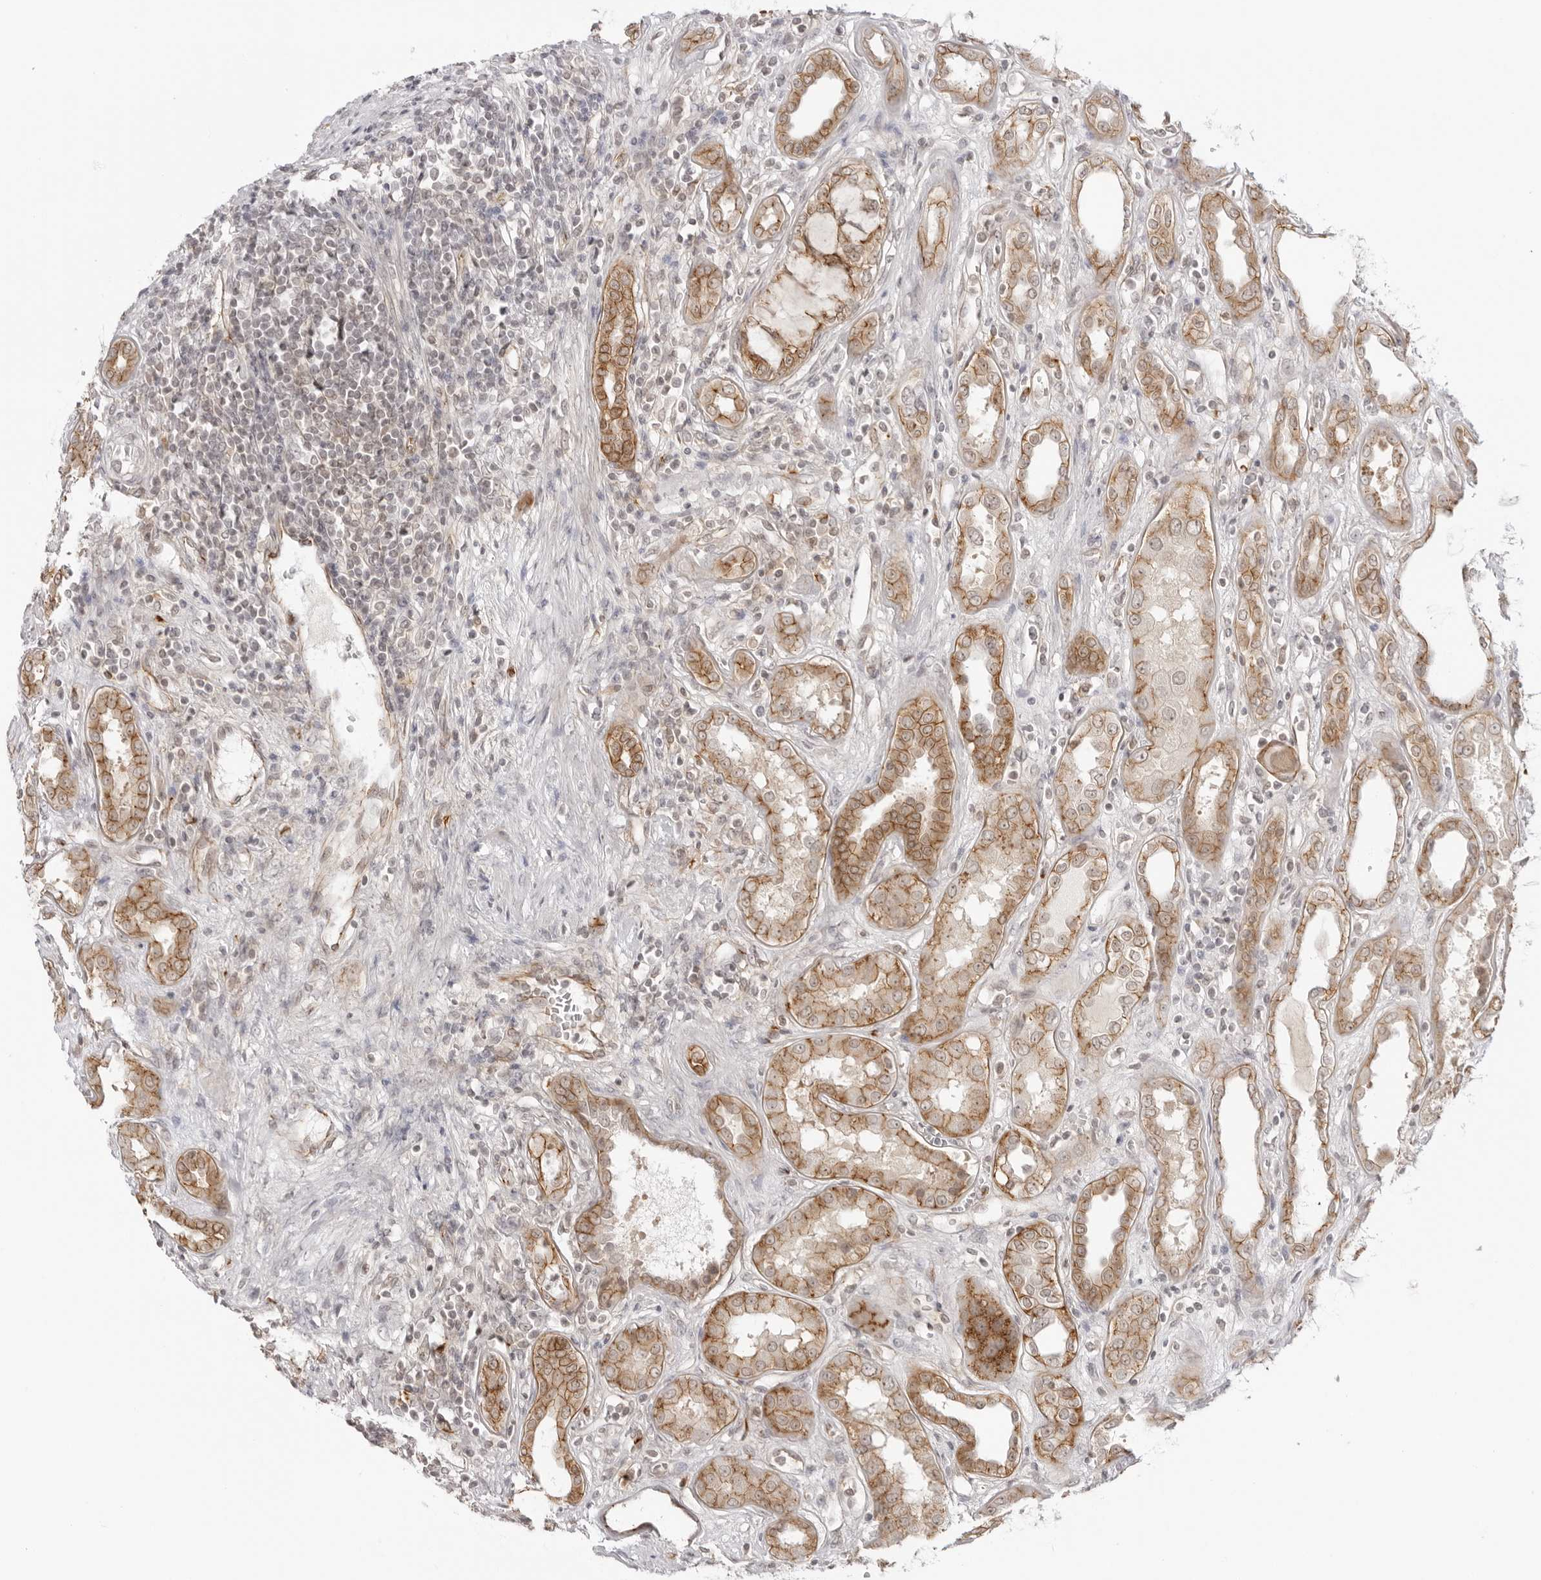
{"staining": {"intensity": "weak", "quantity": "<25%", "location": "cytoplasmic/membranous"}, "tissue": "kidney", "cell_type": "Cells in glomeruli", "image_type": "normal", "snomed": [{"axis": "morphology", "description": "Normal tissue, NOS"}, {"axis": "topography", "description": "Kidney"}], "caption": "Human kidney stained for a protein using immunohistochemistry (IHC) exhibits no staining in cells in glomeruli.", "gene": "TRAPPC3", "patient": {"sex": "male", "age": 59}}